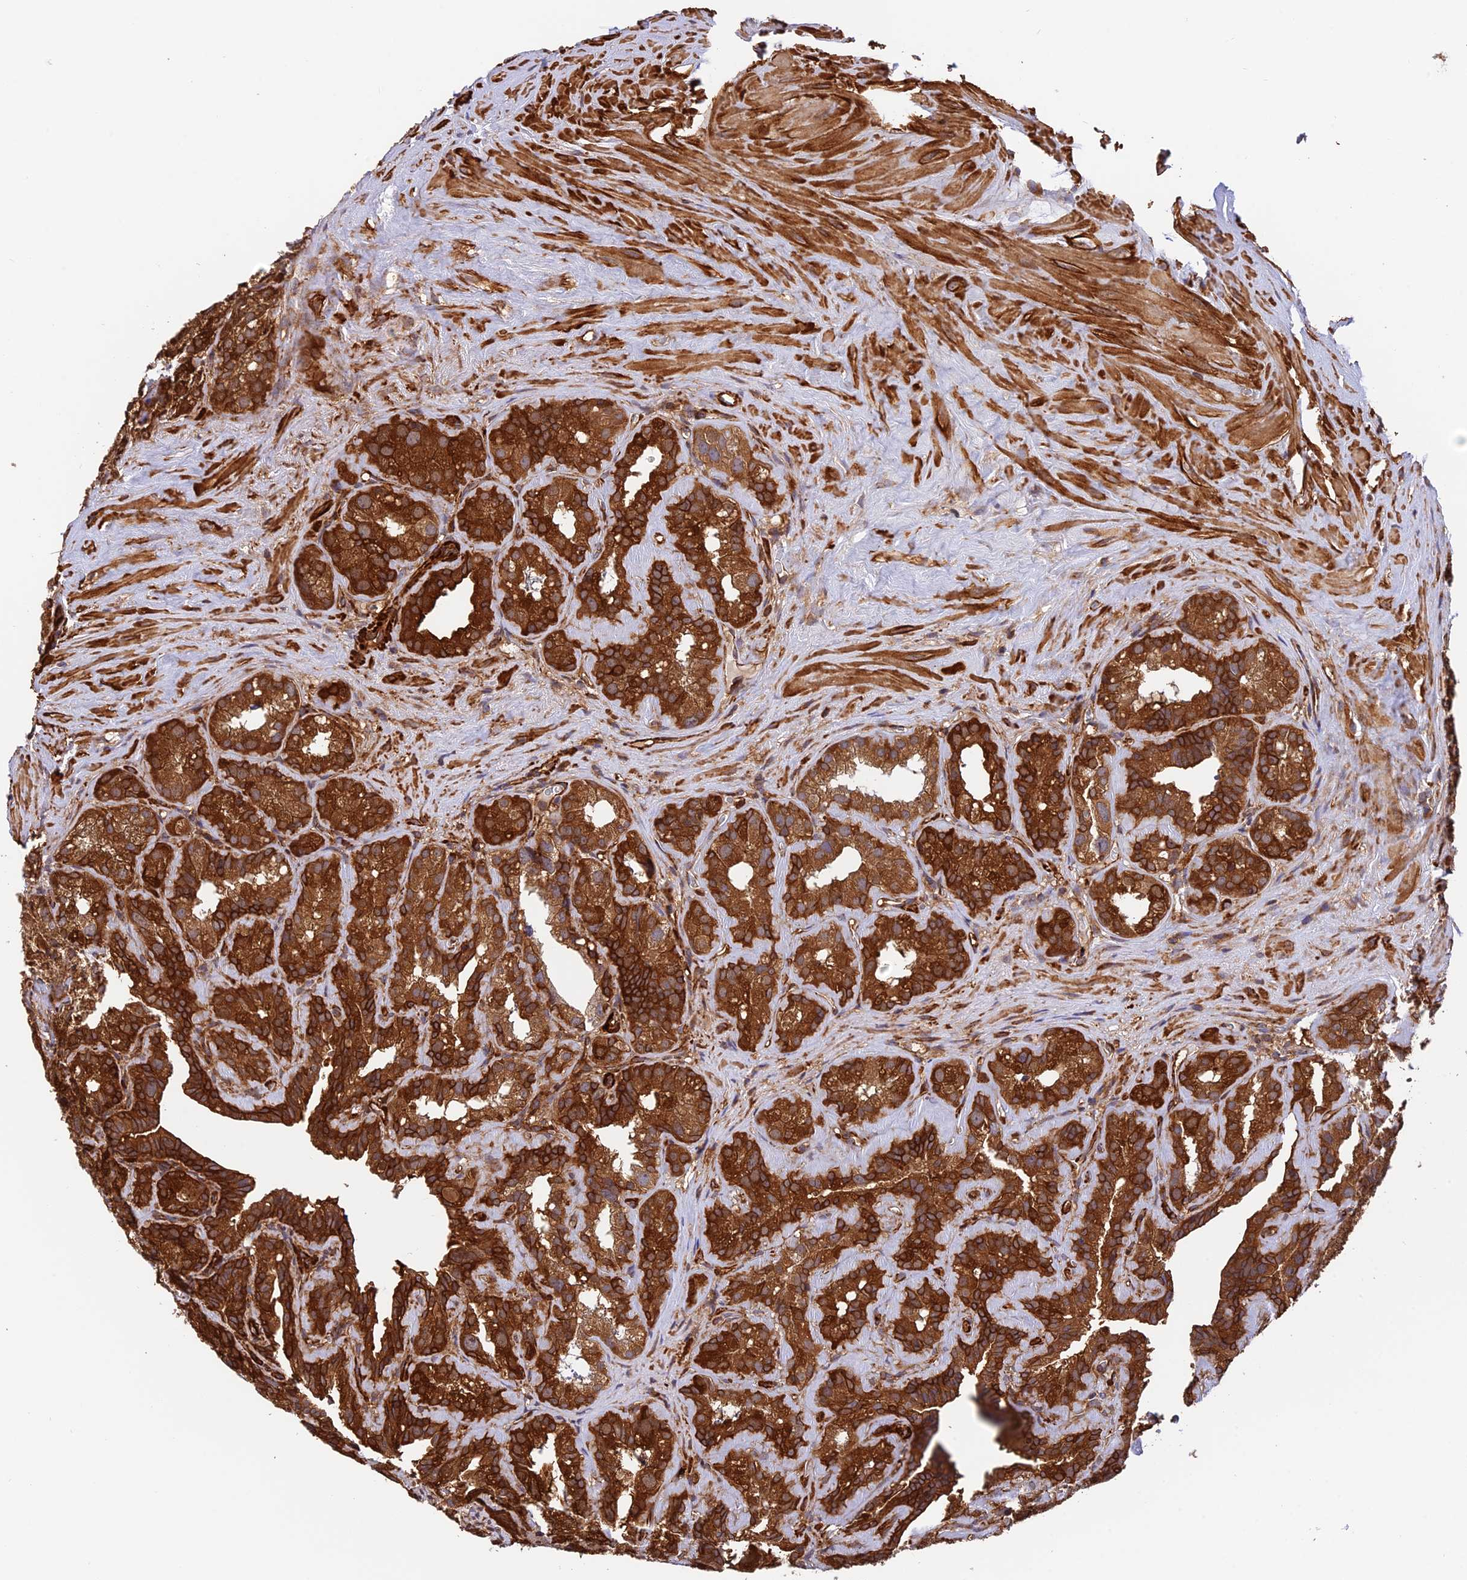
{"staining": {"intensity": "strong", "quantity": ">75%", "location": "cytoplasmic/membranous"}, "tissue": "seminal vesicle", "cell_type": "Glandular cells", "image_type": "normal", "snomed": [{"axis": "morphology", "description": "Normal tissue, NOS"}, {"axis": "topography", "description": "Prostate"}, {"axis": "topography", "description": "Seminal veicle"}], "caption": "IHC image of unremarkable seminal vesicle stained for a protein (brown), which demonstrates high levels of strong cytoplasmic/membranous positivity in about >75% of glandular cells.", "gene": "EVI5L", "patient": {"sex": "male", "age": 59}}